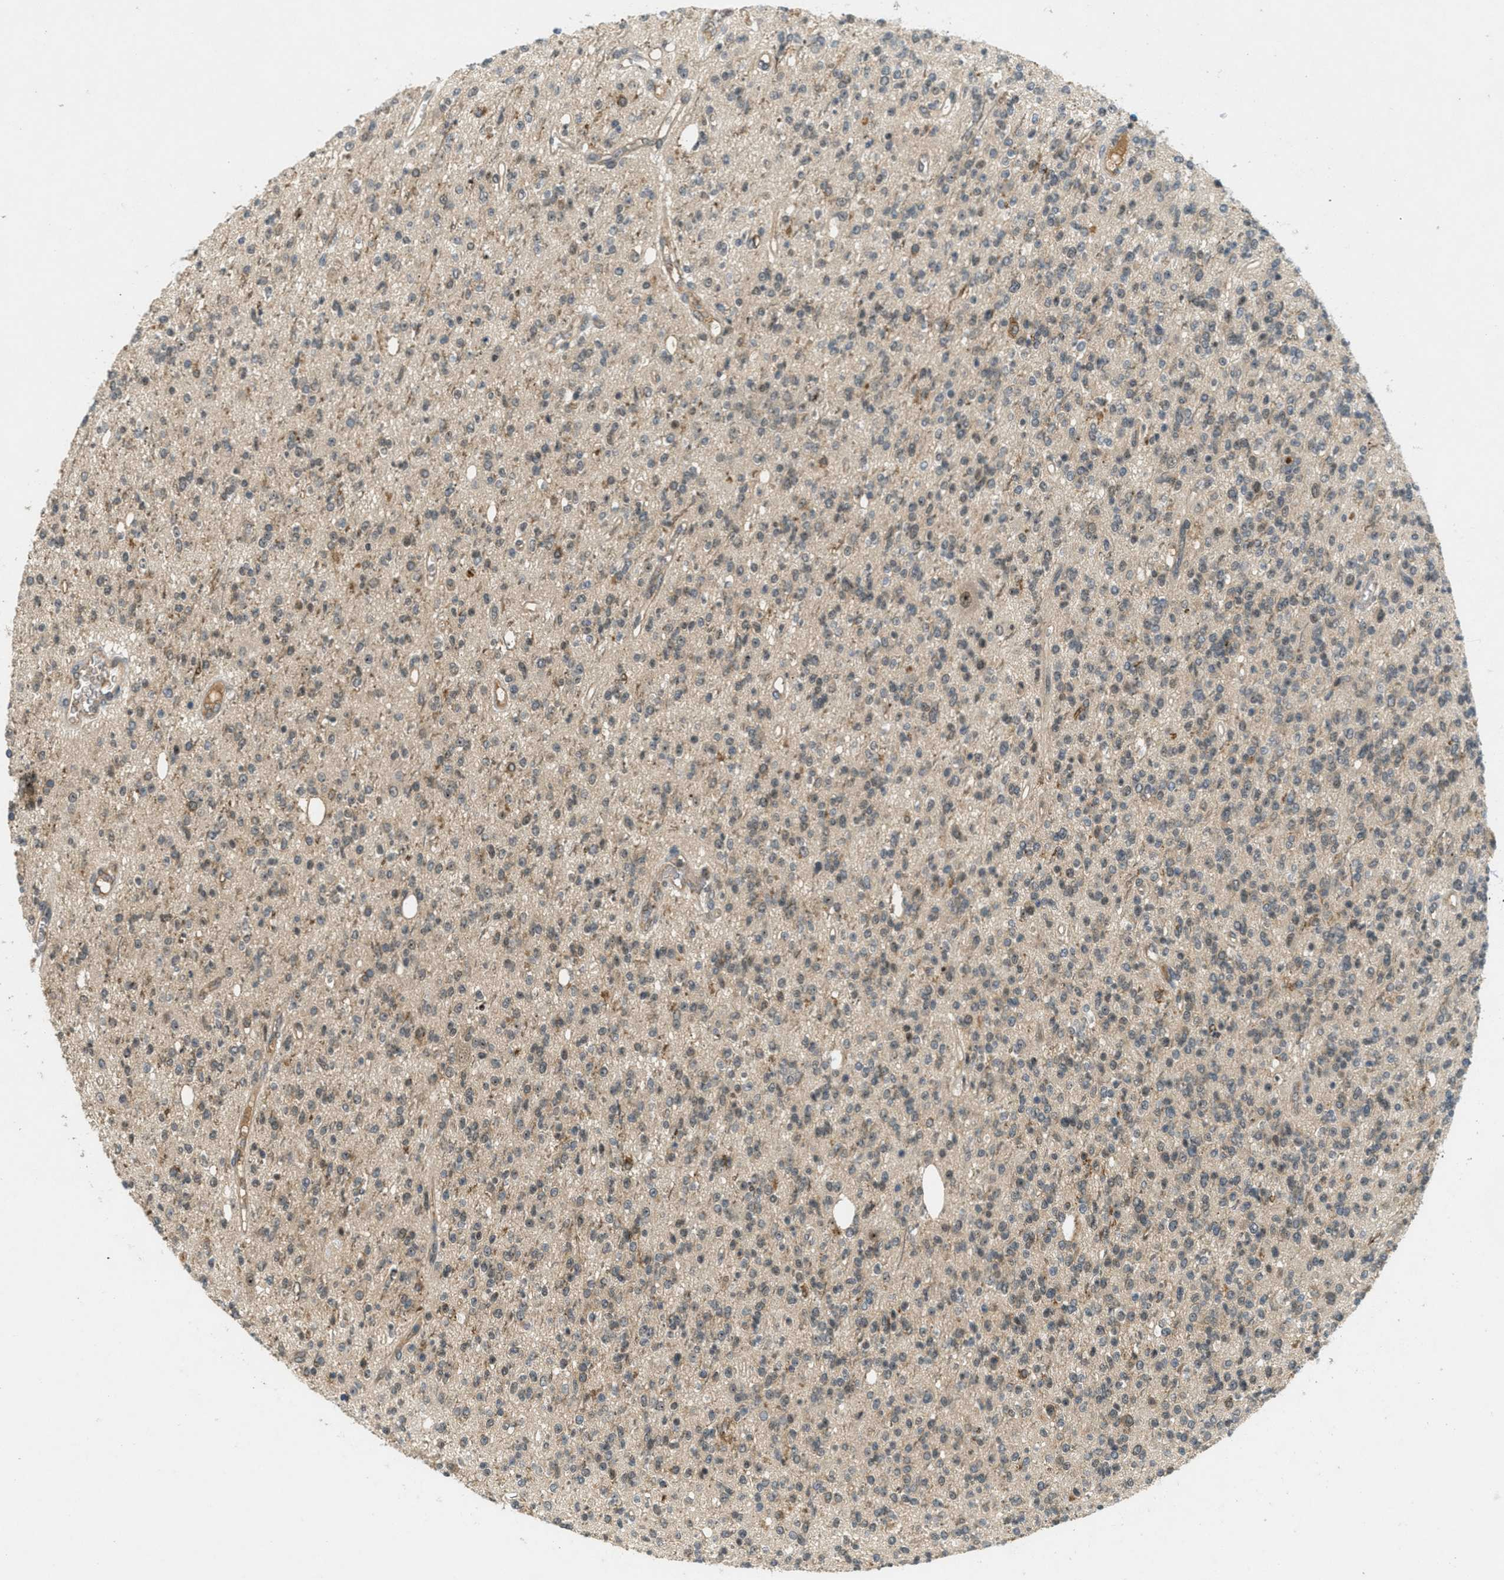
{"staining": {"intensity": "negative", "quantity": "none", "location": "none"}, "tissue": "glioma", "cell_type": "Tumor cells", "image_type": "cancer", "snomed": [{"axis": "morphology", "description": "Glioma, malignant, High grade"}, {"axis": "topography", "description": "Brain"}], "caption": "There is no significant expression in tumor cells of glioma.", "gene": "STK11", "patient": {"sex": "male", "age": 34}}